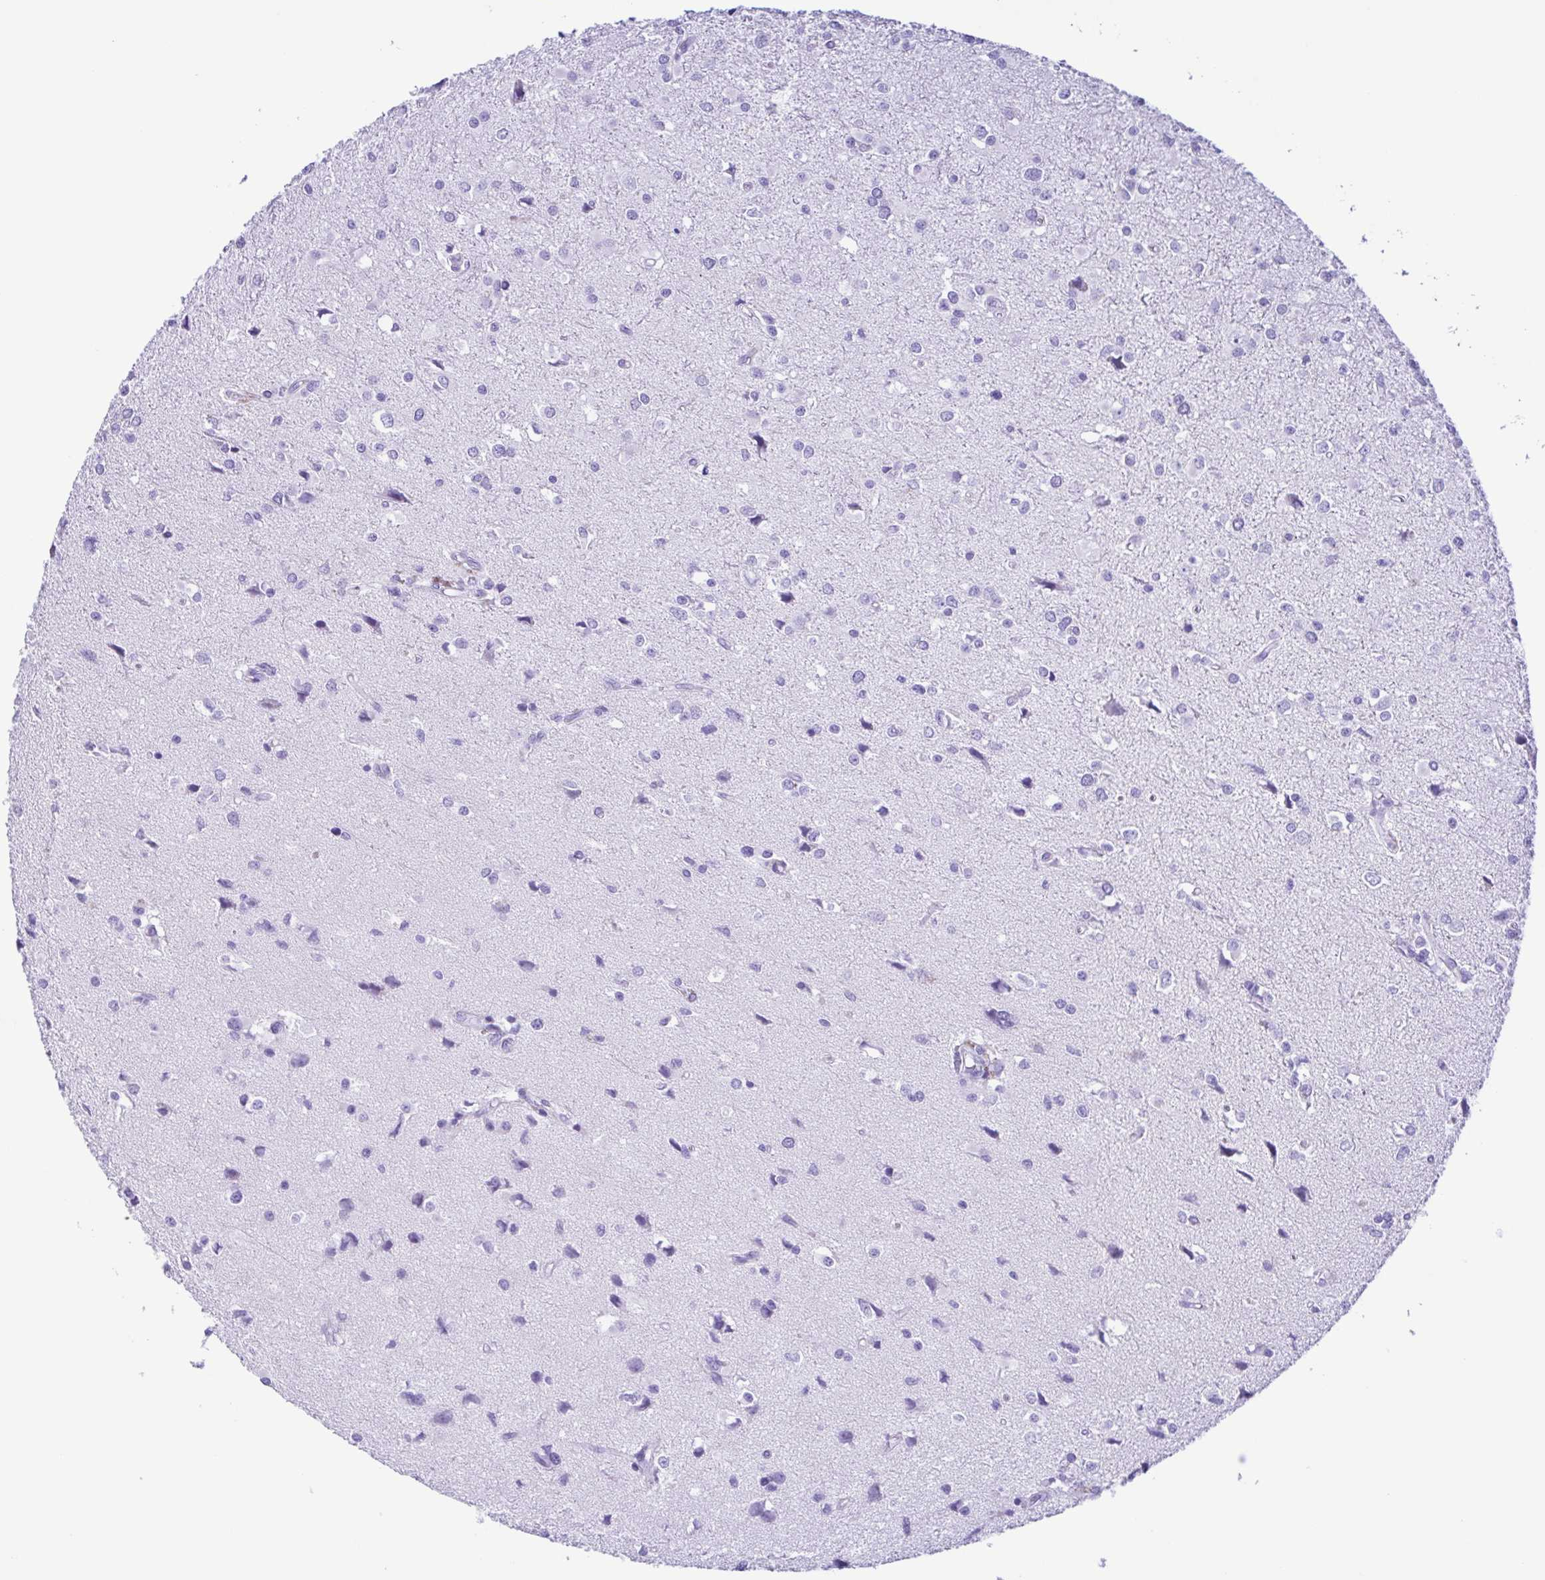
{"staining": {"intensity": "negative", "quantity": "none", "location": "none"}, "tissue": "glioma", "cell_type": "Tumor cells", "image_type": "cancer", "snomed": [{"axis": "morphology", "description": "Glioma, malignant, High grade"}, {"axis": "topography", "description": "Brain"}], "caption": "Immunohistochemistry of high-grade glioma (malignant) demonstrates no expression in tumor cells.", "gene": "ERP27", "patient": {"sex": "male", "age": 54}}